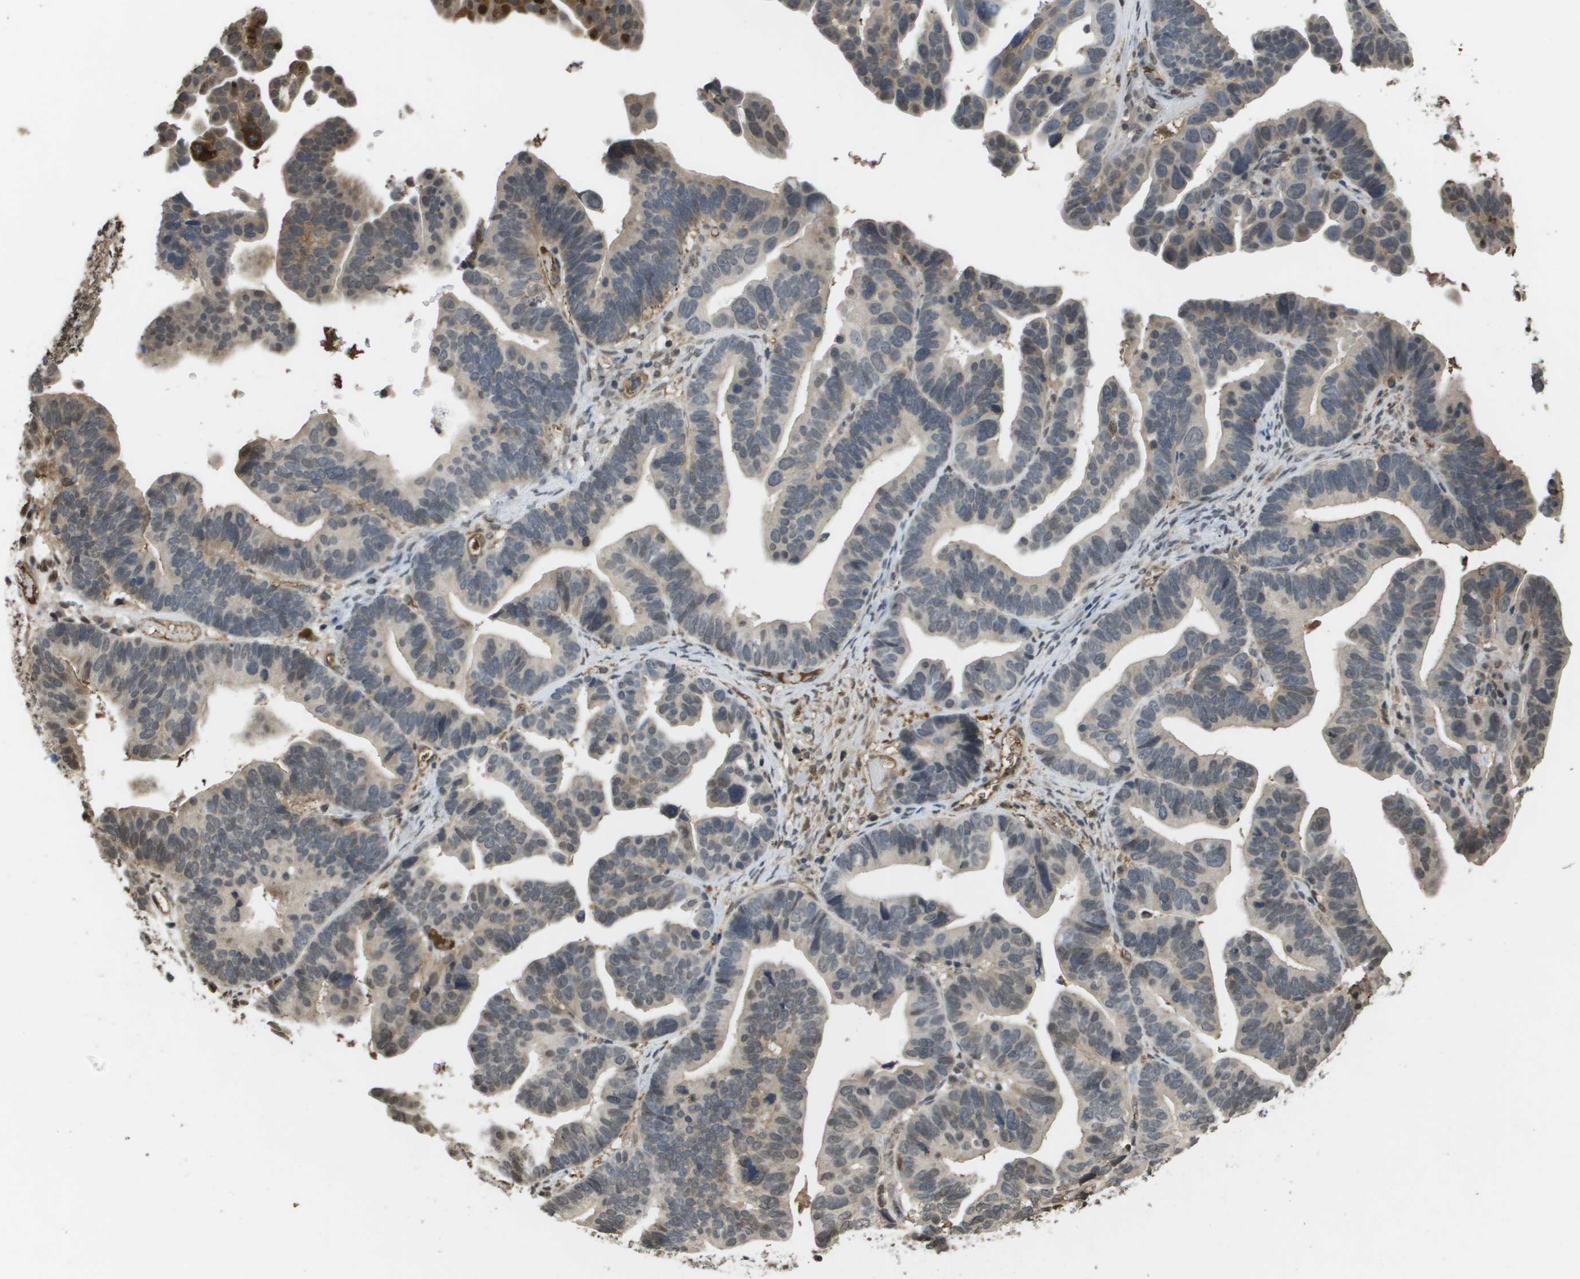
{"staining": {"intensity": "weak", "quantity": "<25%", "location": "cytoplasmic/membranous"}, "tissue": "ovarian cancer", "cell_type": "Tumor cells", "image_type": "cancer", "snomed": [{"axis": "morphology", "description": "Cystadenocarcinoma, serous, NOS"}, {"axis": "topography", "description": "Ovary"}], "caption": "This photomicrograph is of serous cystadenocarcinoma (ovarian) stained with immunohistochemistry to label a protein in brown with the nuclei are counter-stained blue. There is no staining in tumor cells. Nuclei are stained in blue.", "gene": "NDRG2", "patient": {"sex": "female", "age": 56}}